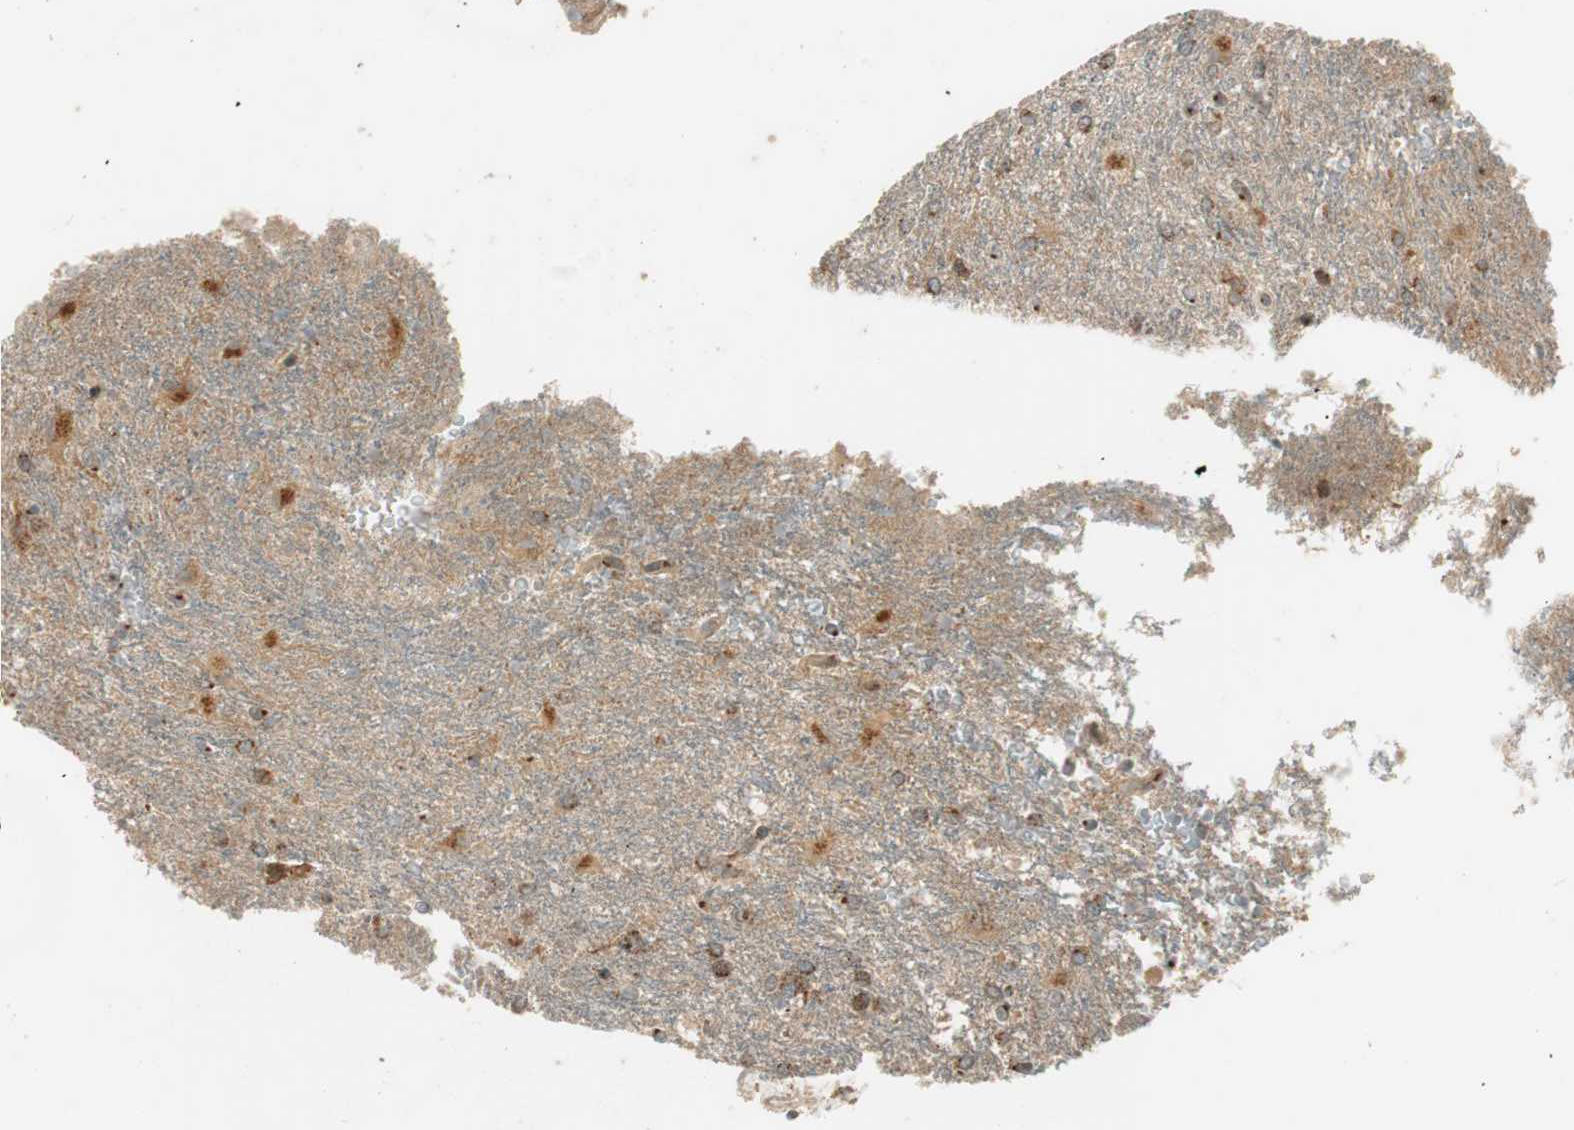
{"staining": {"intensity": "weak", "quantity": "<25%", "location": "cytoplasmic/membranous"}, "tissue": "glioma", "cell_type": "Tumor cells", "image_type": "cancer", "snomed": [{"axis": "morphology", "description": "Glioma, malignant, High grade"}, {"axis": "topography", "description": "Brain"}], "caption": "Malignant glioma (high-grade) stained for a protein using IHC shows no staining tumor cells.", "gene": "NEO1", "patient": {"sex": "male", "age": 71}}